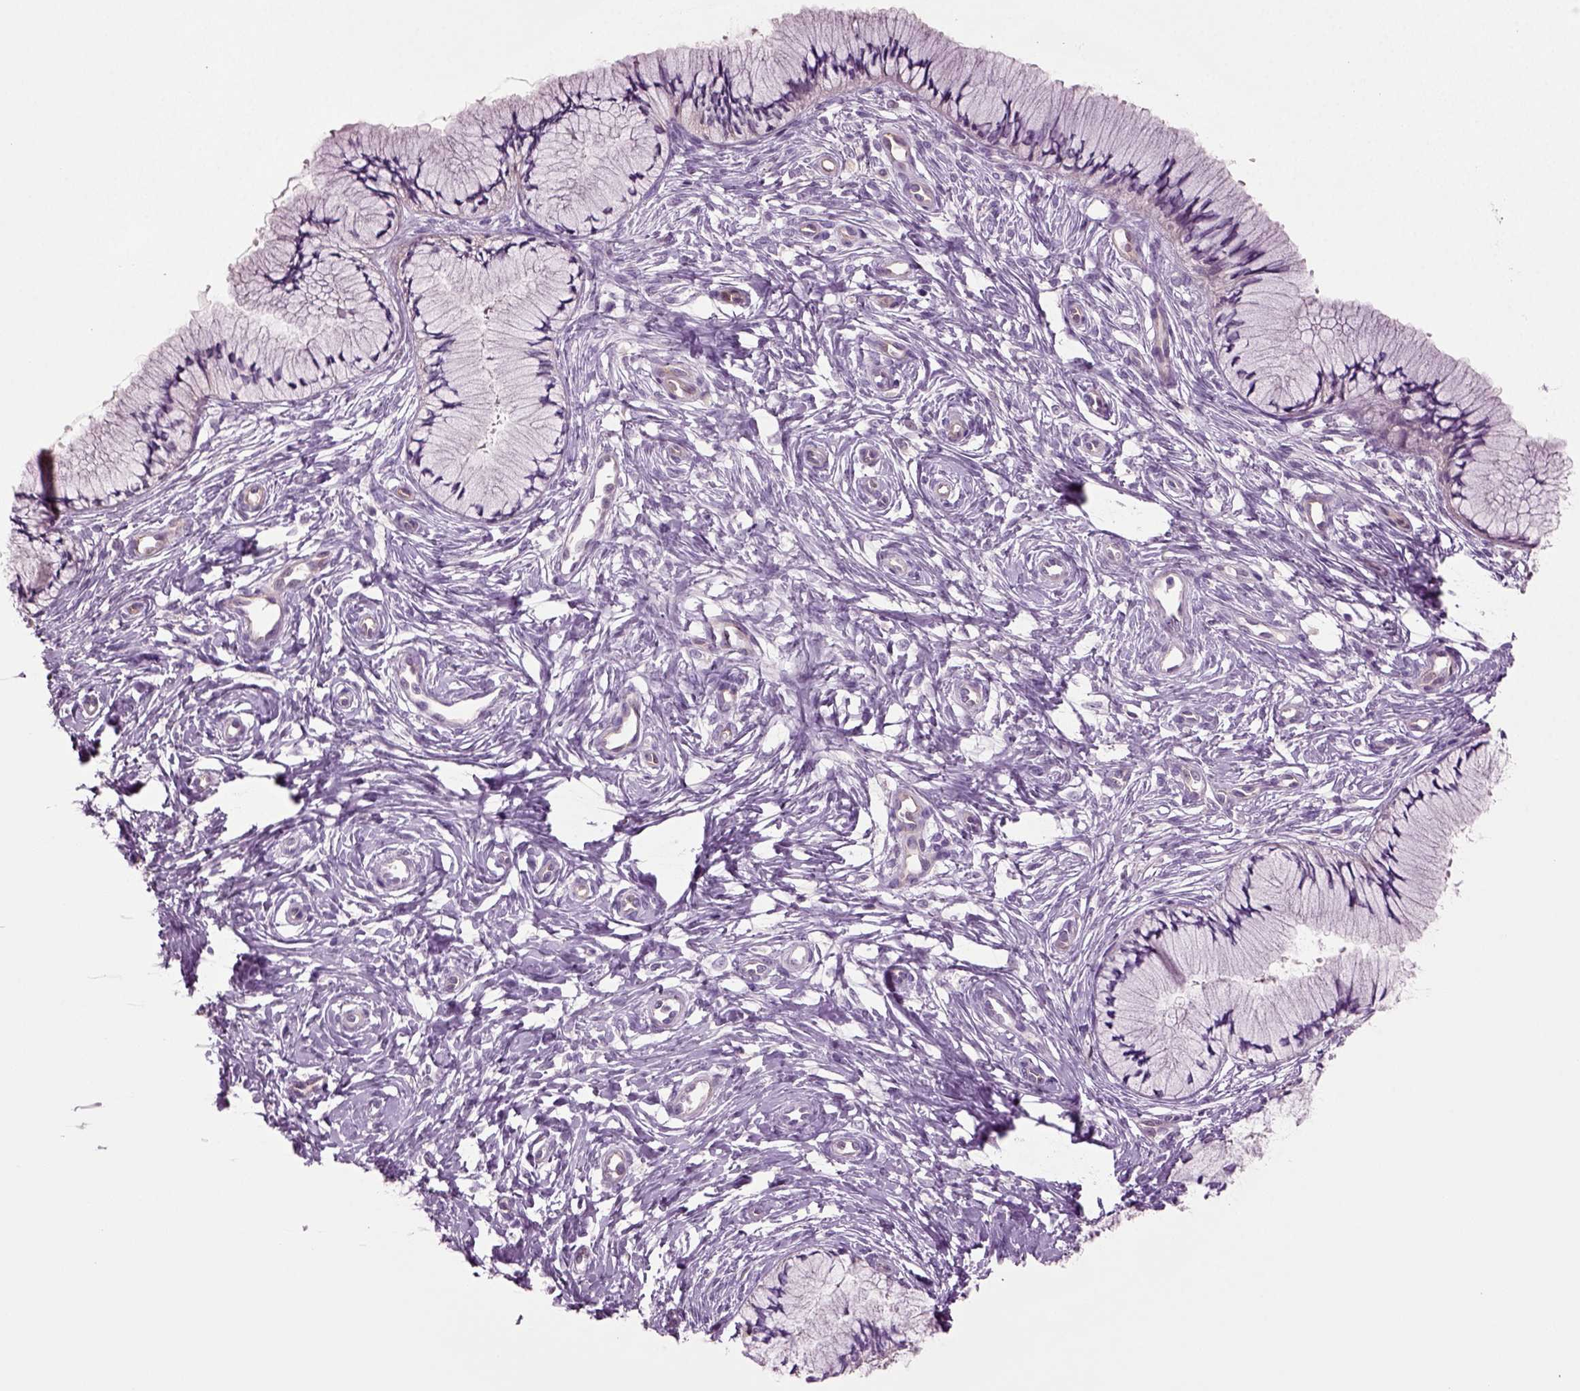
{"staining": {"intensity": "negative", "quantity": "none", "location": "none"}, "tissue": "cervix", "cell_type": "Glandular cells", "image_type": "normal", "snomed": [{"axis": "morphology", "description": "Normal tissue, NOS"}, {"axis": "topography", "description": "Cervix"}], "caption": "Immunohistochemistry (IHC) histopathology image of normal cervix: cervix stained with DAB (3,3'-diaminobenzidine) demonstrates no significant protein staining in glandular cells.", "gene": "COL9A2", "patient": {"sex": "female", "age": 37}}